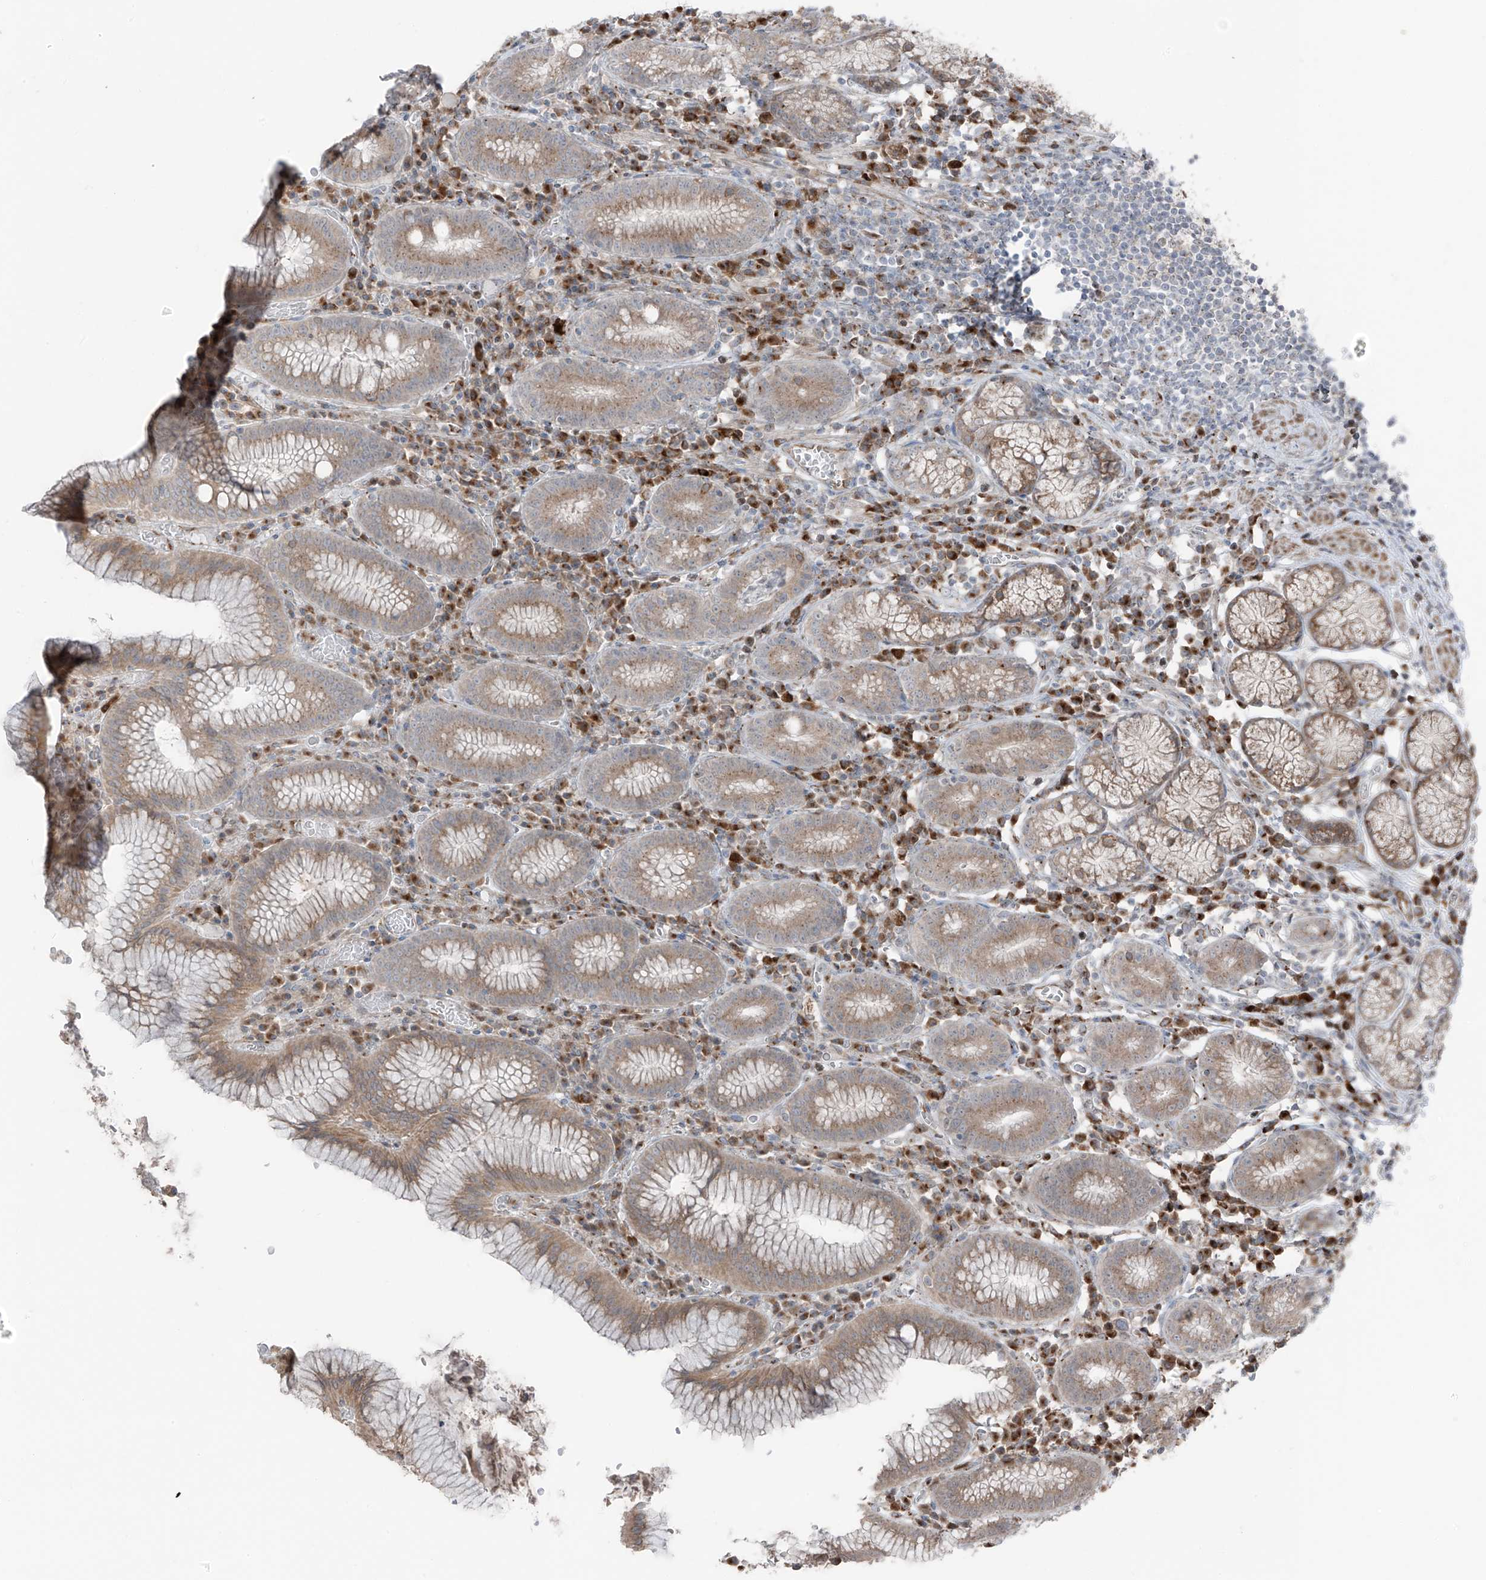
{"staining": {"intensity": "moderate", "quantity": ">75%", "location": "cytoplasmic/membranous"}, "tissue": "stomach", "cell_type": "Glandular cells", "image_type": "normal", "snomed": [{"axis": "morphology", "description": "Normal tissue, NOS"}, {"axis": "topography", "description": "Stomach"}], "caption": "Immunohistochemical staining of benign stomach reveals medium levels of moderate cytoplasmic/membranous expression in approximately >75% of glandular cells.", "gene": "ERLEC1", "patient": {"sex": "male", "age": 55}}